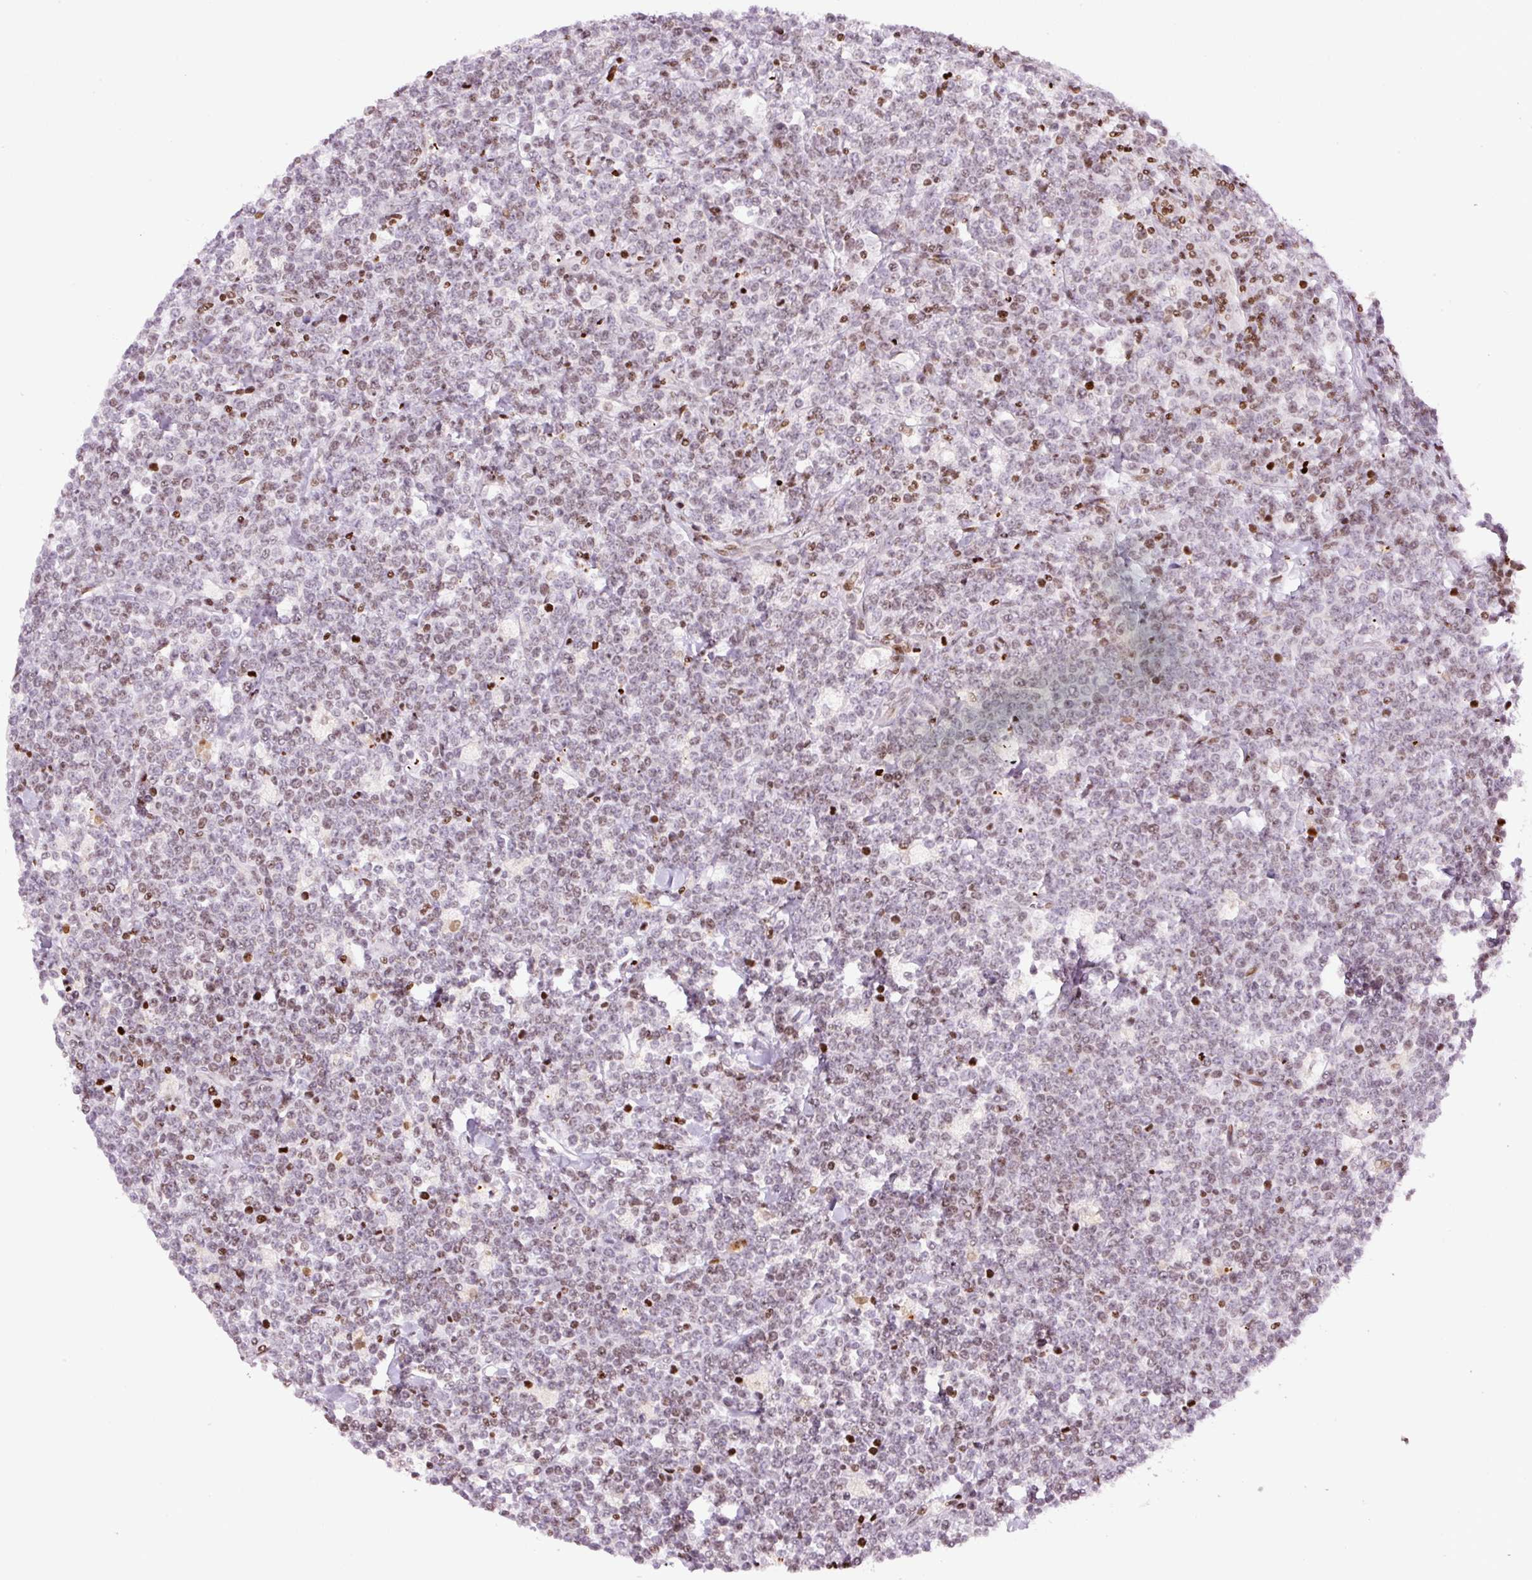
{"staining": {"intensity": "moderate", "quantity": "25%-75%", "location": "nuclear"}, "tissue": "lymphoma", "cell_type": "Tumor cells", "image_type": "cancer", "snomed": [{"axis": "morphology", "description": "Malignant lymphoma, non-Hodgkin's type, High grade"}, {"axis": "topography", "description": "Small intestine"}], "caption": "An immunohistochemistry image of neoplastic tissue is shown. Protein staining in brown shows moderate nuclear positivity in lymphoma within tumor cells.", "gene": "TMEM177", "patient": {"sex": "male", "age": 8}}